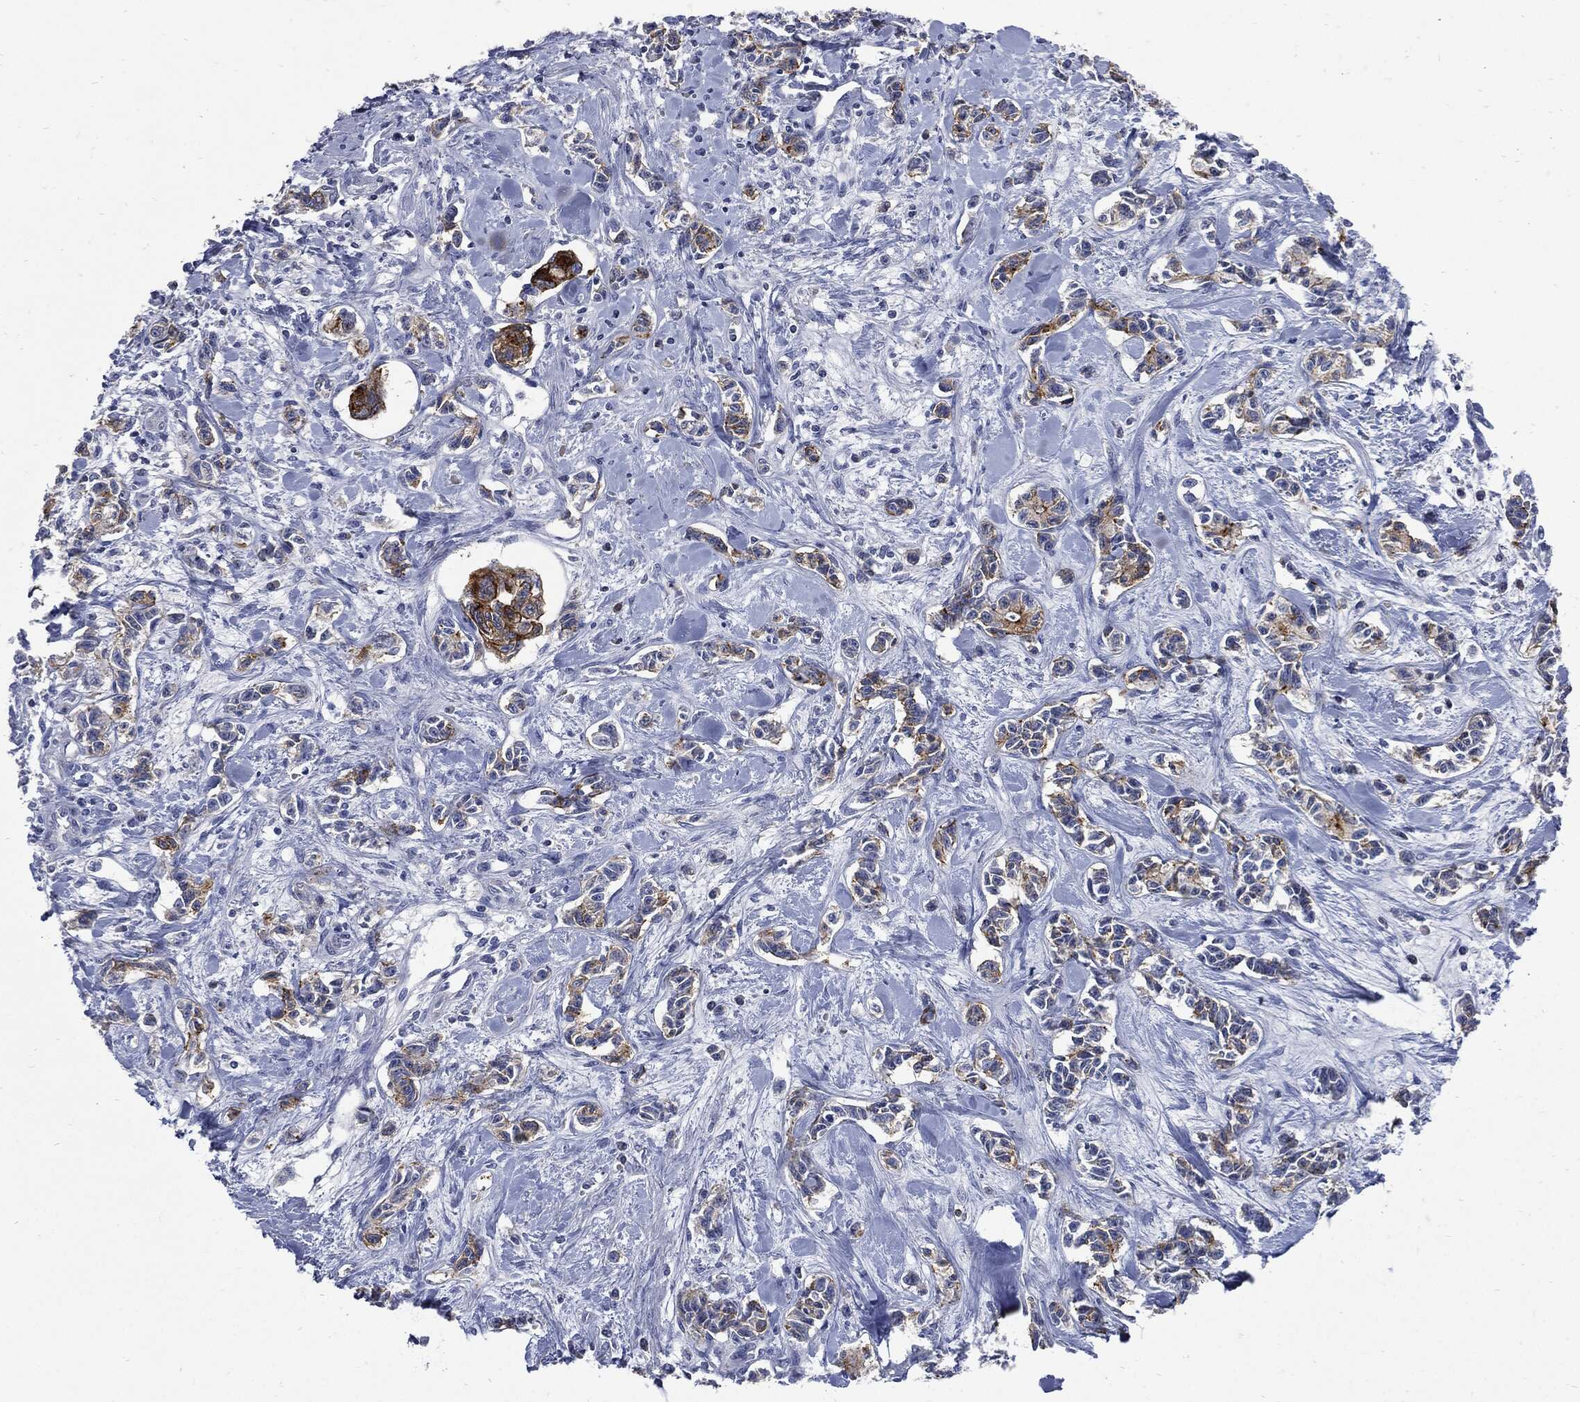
{"staining": {"intensity": "strong", "quantity": "<25%", "location": "cytoplasmic/membranous"}, "tissue": "carcinoid", "cell_type": "Tumor cells", "image_type": "cancer", "snomed": [{"axis": "morphology", "description": "Carcinoid, malignant, NOS"}, {"axis": "topography", "description": "Kidney"}], "caption": "Carcinoid stained with immunohistochemistry exhibits strong cytoplasmic/membranous expression in approximately <25% of tumor cells.", "gene": "CPE", "patient": {"sex": "female", "age": 41}}